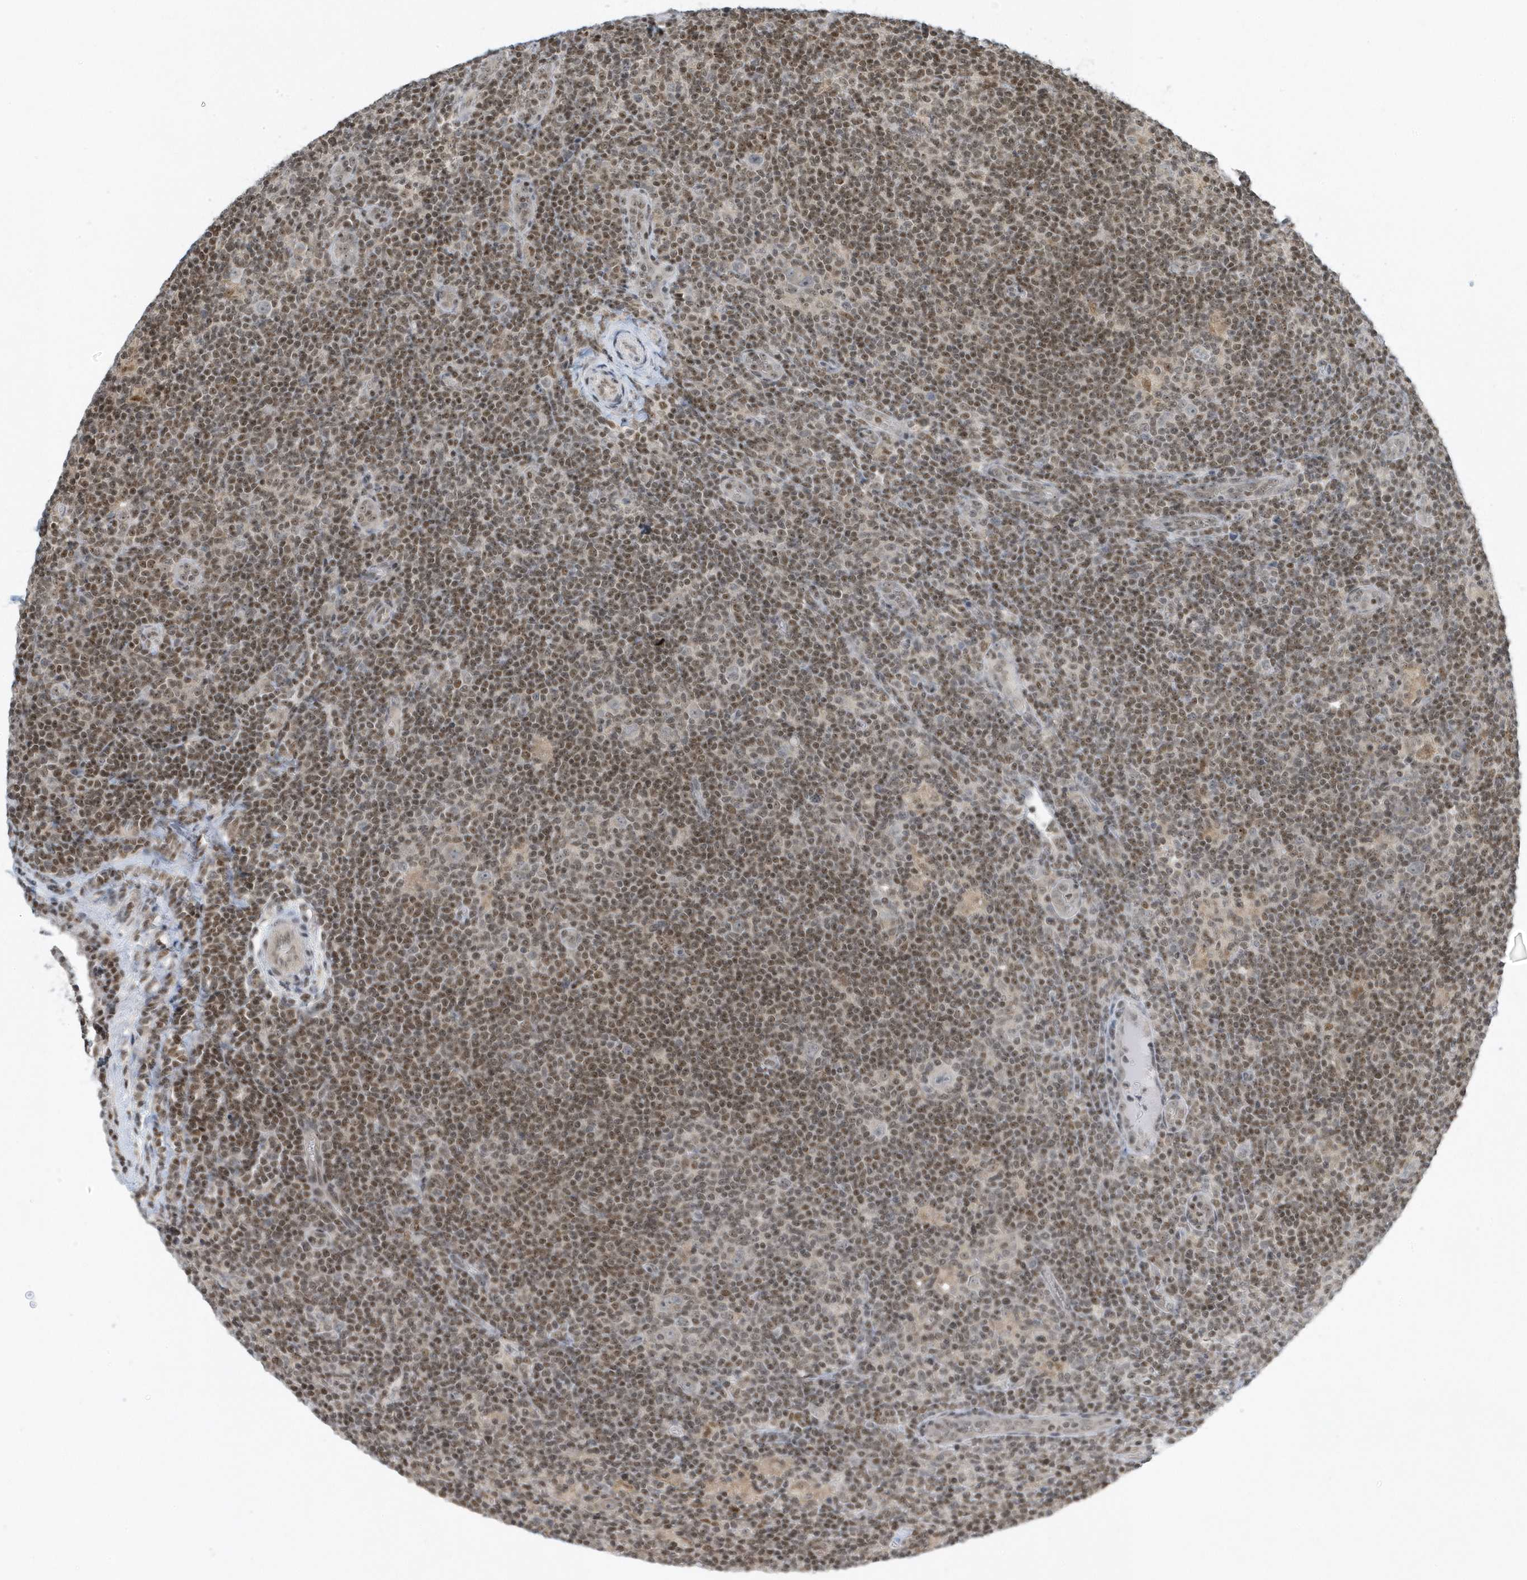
{"staining": {"intensity": "negative", "quantity": "none", "location": "none"}, "tissue": "lymphoma", "cell_type": "Tumor cells", "image_type": "cancer", "snomed": [{"axis": "morphology", "description": "Hodgkin's disease, NOS"}, {"axis": "topography", "description": "Lymph node"}], "caption": "High magnification brightfield microscopy of Hodgkin's disease stained with DAB (brown) and counterstained with hematoxylin (blue): tumor cells show no significant positivity.", "gene": "ZNF740", "patient": {"sex": "female", "age": 57}}